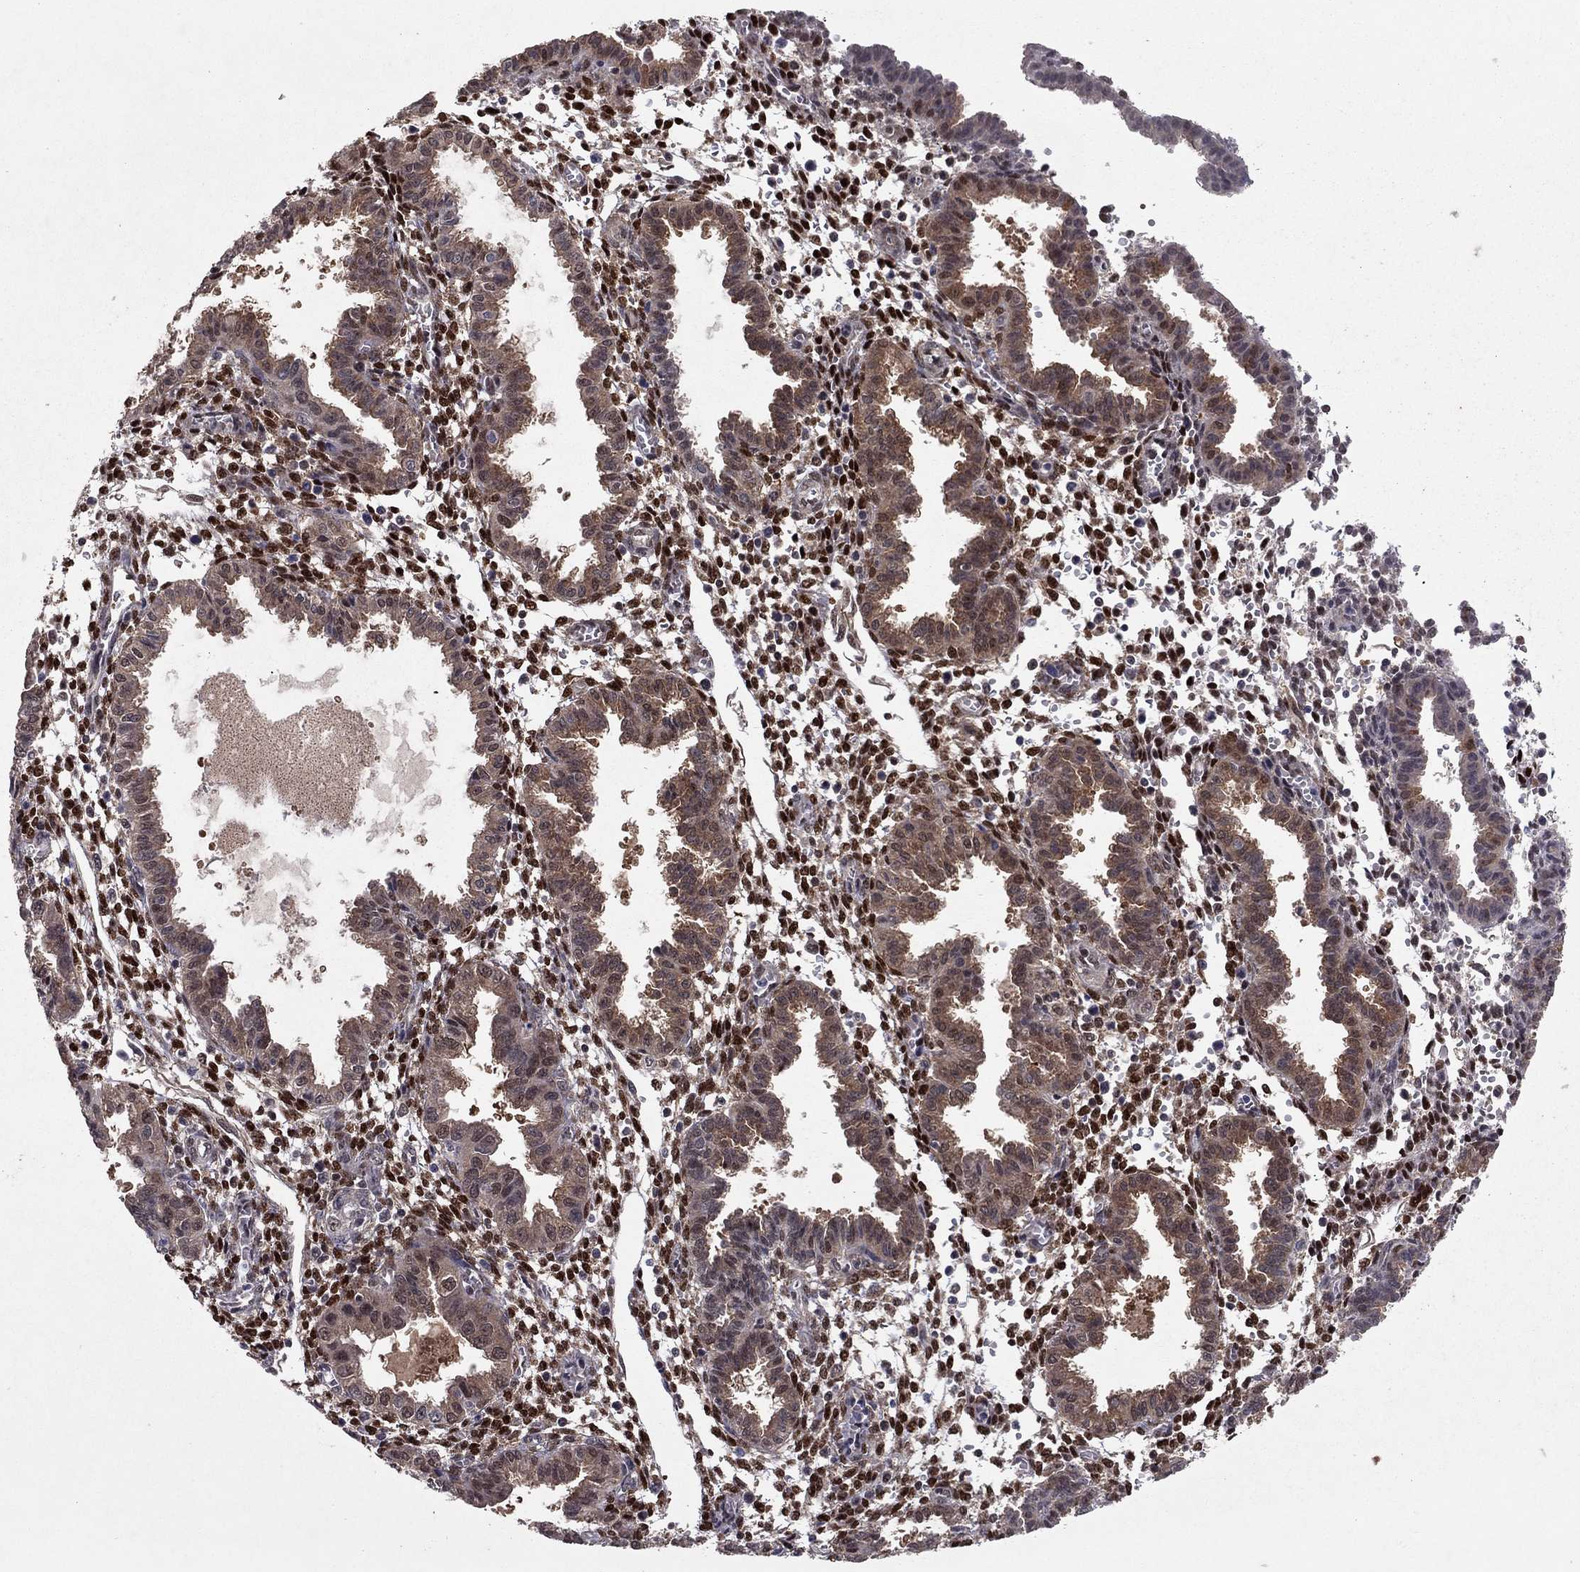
{"staining": {"intensity": "strong", "quantity": "25%-75%", "location": "nuclear"}, "tissue": "endometrium", "cell_type": "Cells in endometrial stroma", "image_type": "normal", "snomed": [{"axis": "morphology", "description": "Normal tissue, NOS"}, {"axis": "topography", "description": "Endometrium"}], "caption": "Strong nuclear staining is present in approximately 25%-75% of cells in endometrial stroma in unremarkable endometrium. (Brightfield microscopy of DAB IHC at high magnification).", "gene": "CRTC1", "patient": {"sex": "female", "age": 37}}